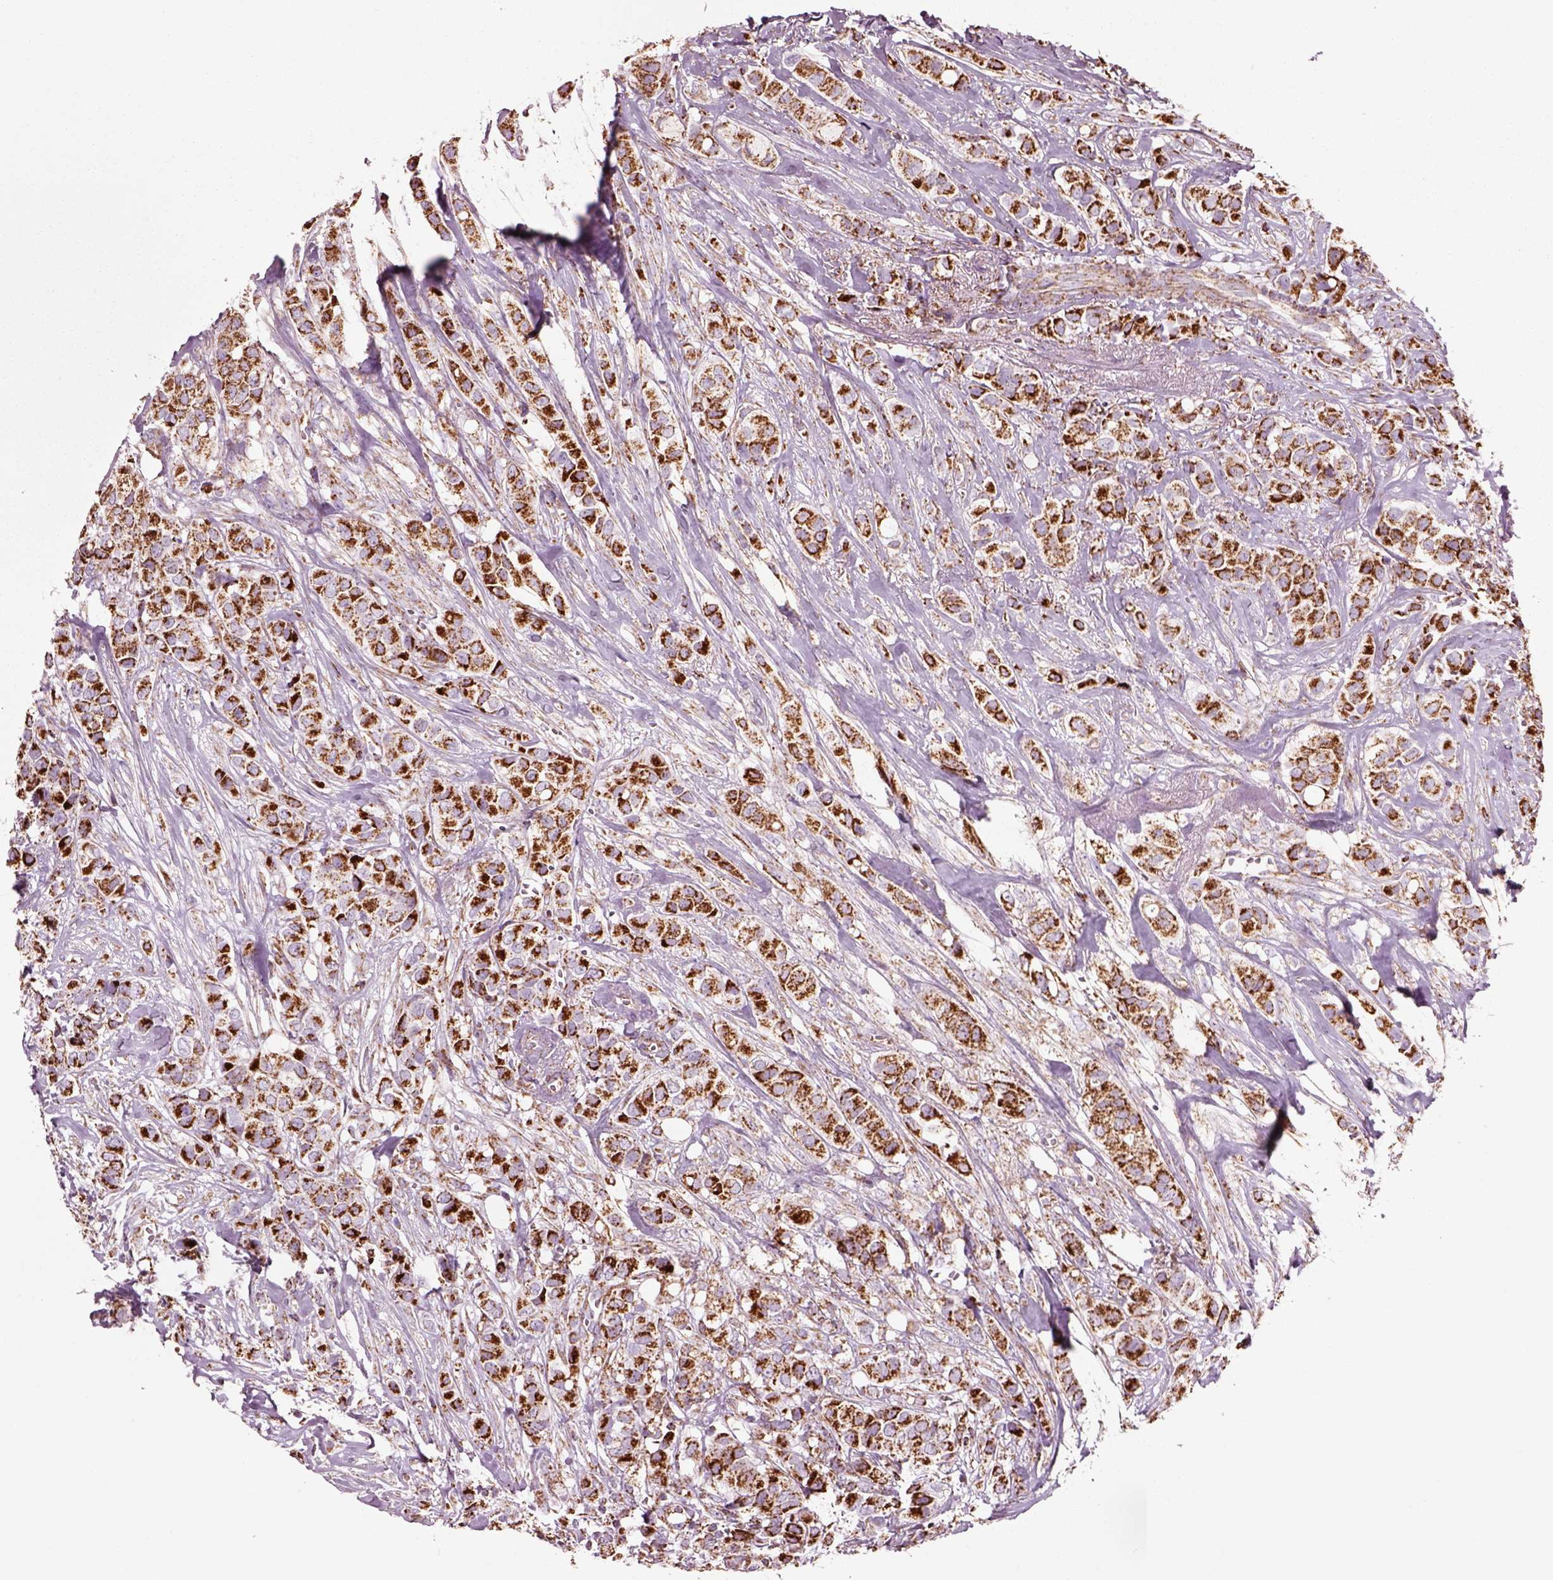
{"staining": {"intensity": "moderate", "quantity": ">75%", "location": "cytoplasmic/membranous"}, "tissue": "breast cancer", "cell_type": "Tumor cells", "image_type": "cancer", "snomed": [{"axis": "morphology", "description": "Duct carcinoma"}, {"axis": "topography", "description": "Breast"}], "caption": "The histopathology image displays immunohistochemical staining of breast cancer. There is moderate cytoplasmic/membranous staining is present in about >75% of tumor cells. The protein is shown in brown color, while the nuclei are stained blue.", "gene": "SLC25A24", "patient": {"sex": "female", "age": 85}}